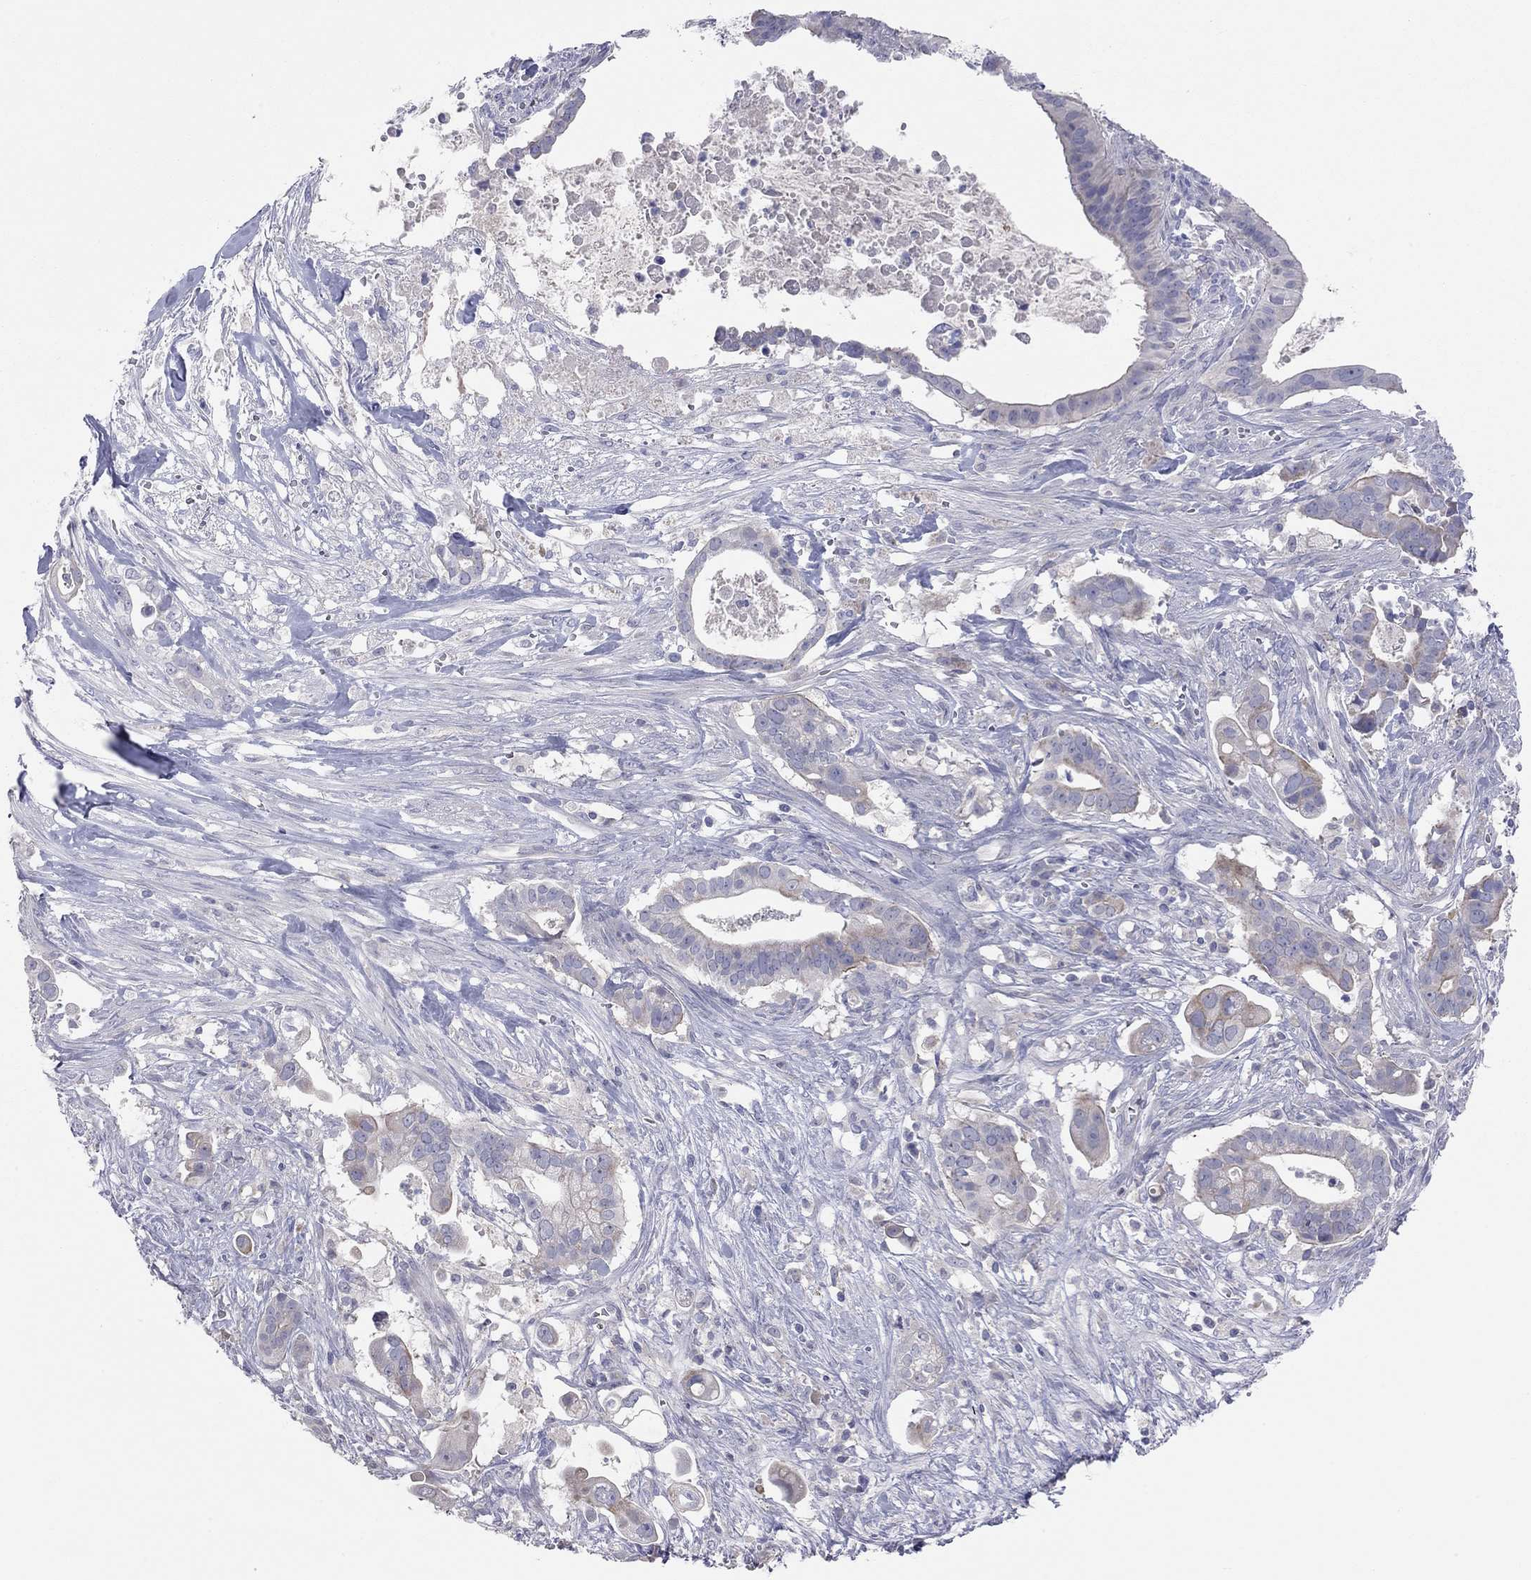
{"staining": {"intensity": "moderate", "quantity": "<25%", "location": "cytoplasmic/membranous"}, "tissue": "pancreatic cancer", "cell_type": "Tumor cells", "image_type": "cancer", "snomed": [{"axis": "morphology", "description": "Adenocarcinoma, NOS"}, {"axis": "topography", "description": "Pancreas"}], "caption": "Pancreatic adenocarcinoma was stained to show a protein in brown. There is low levels of moderate cytoplasmic/membranous staining in approximately <25% of tumor cells.", "gene": "KCNB1", "patient": {"sex": "male", "age": 61}}